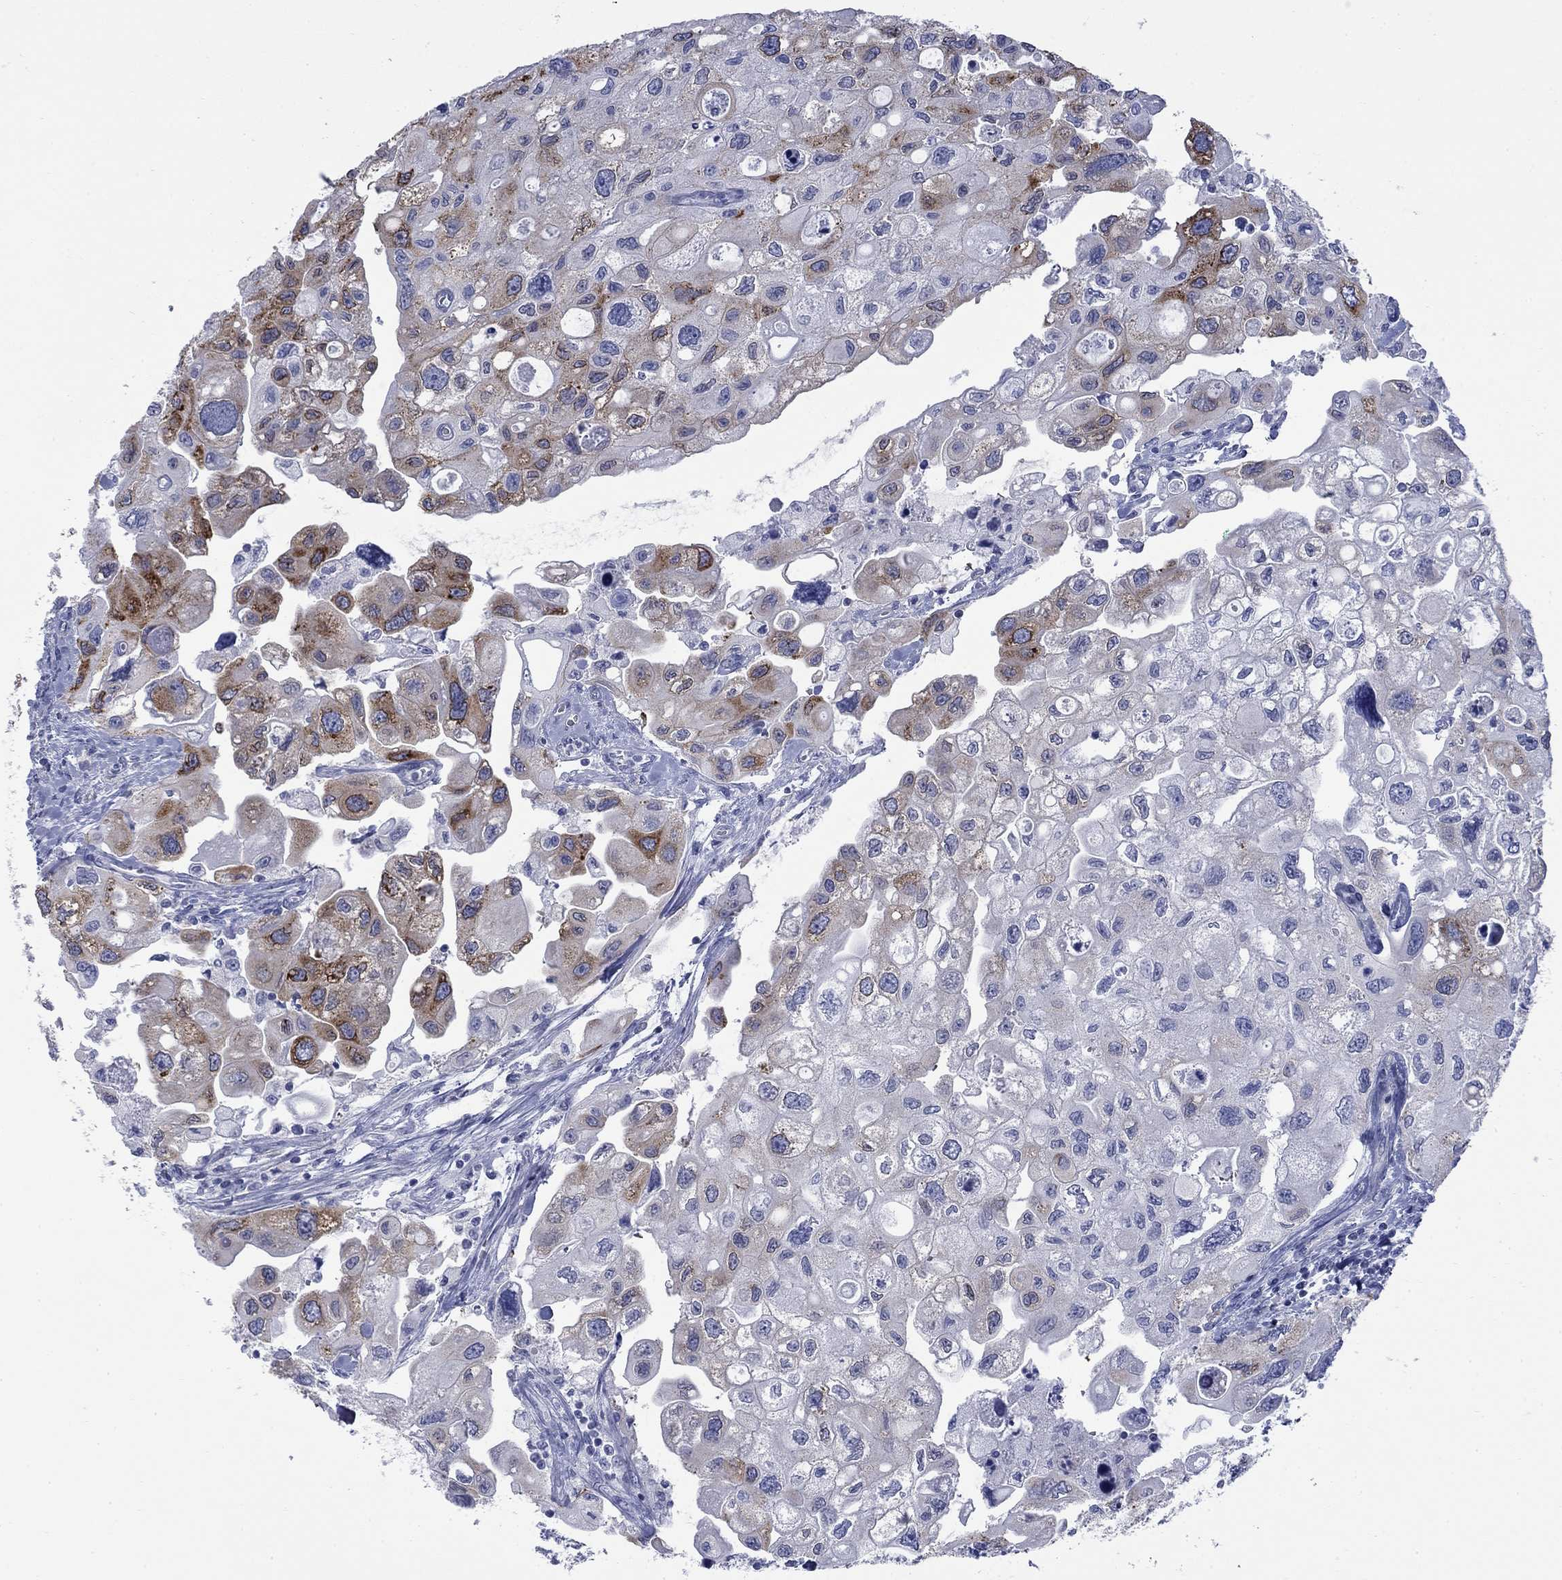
{"staining": {"intensity": "strong", "quantity": "<25%", "location": "cytoplasmic/membranous"}, "tissue": "urothelial cancer", "cell_type": "Tumor cells", "image_type": "cancer", "snomed": [{"axis": "morphology", "description": "Urothelial carcinoma, High grade"}, {"axis": "topography", "description": "Urinary bladder"}], "caption": "Human urothelial carcinoma (high-grade) stained with a brown dye displays strong cytoplasmic/membranous positive positivity in about <25% of tumor cells.", "gene": "IGF2BP3", "patient": {"sex": "male", "age": 59}}